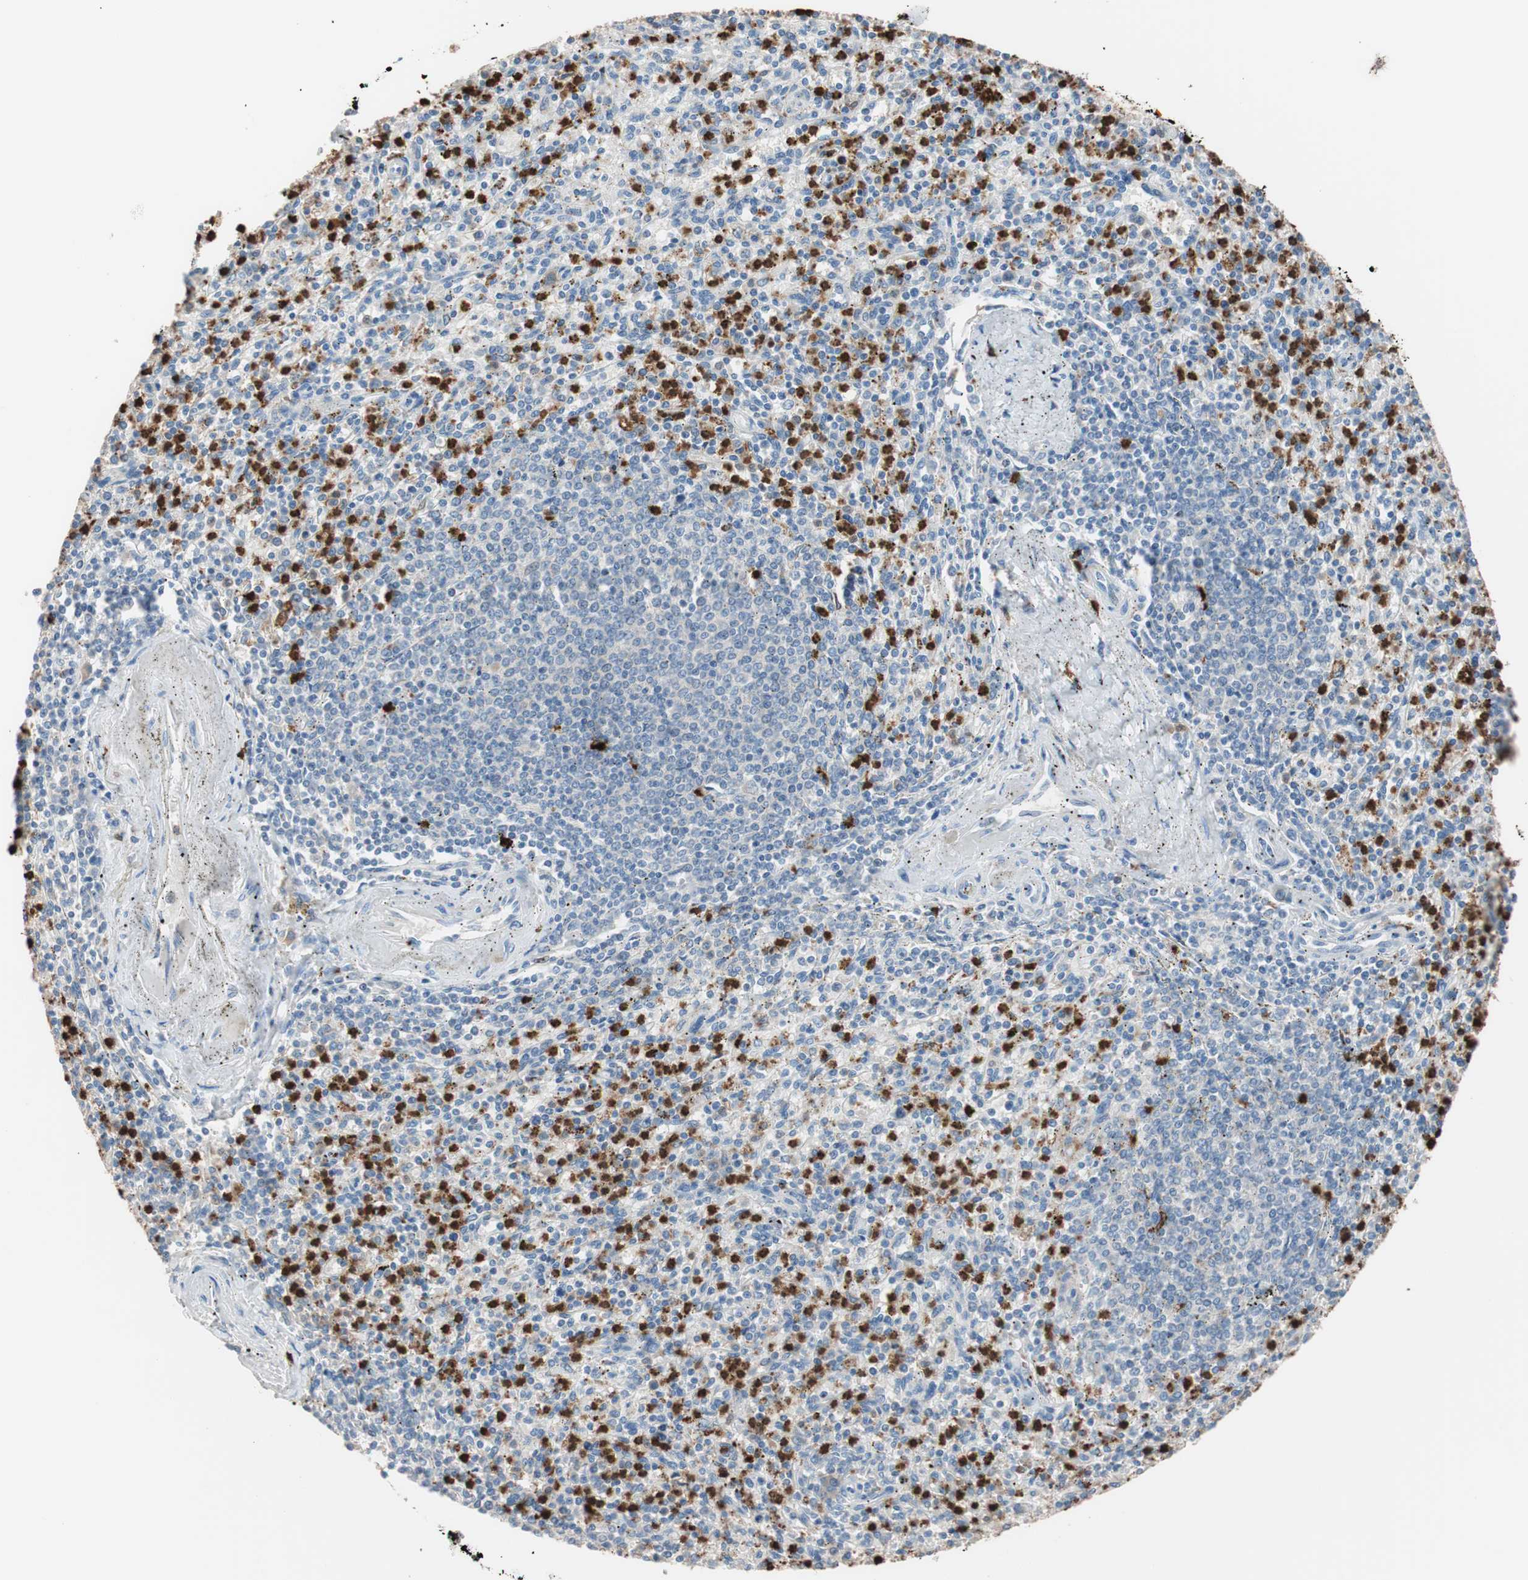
{"staining": {"intensity": "strong", "quantity": "25%-75%", "location": "nuclear"}, "tissue": "spleen", "cell_type": "Cells in red pulp", "image_type": "normal", "snomed": [{"axis": "morphology", "description": "Normal tissue, NOS"}, {"axis": "topography", "description": "Spleen"}], "caption": "Cells in red pulp display high levels of strong nuclear staining in approximately 25%-75% of cells in unremarkable human spleen. (brown staining indicates protein expression, while blue staining denotes nuclei).", "gene": "CLEC4D", "patient": {"sex": "male", "age": 72}}